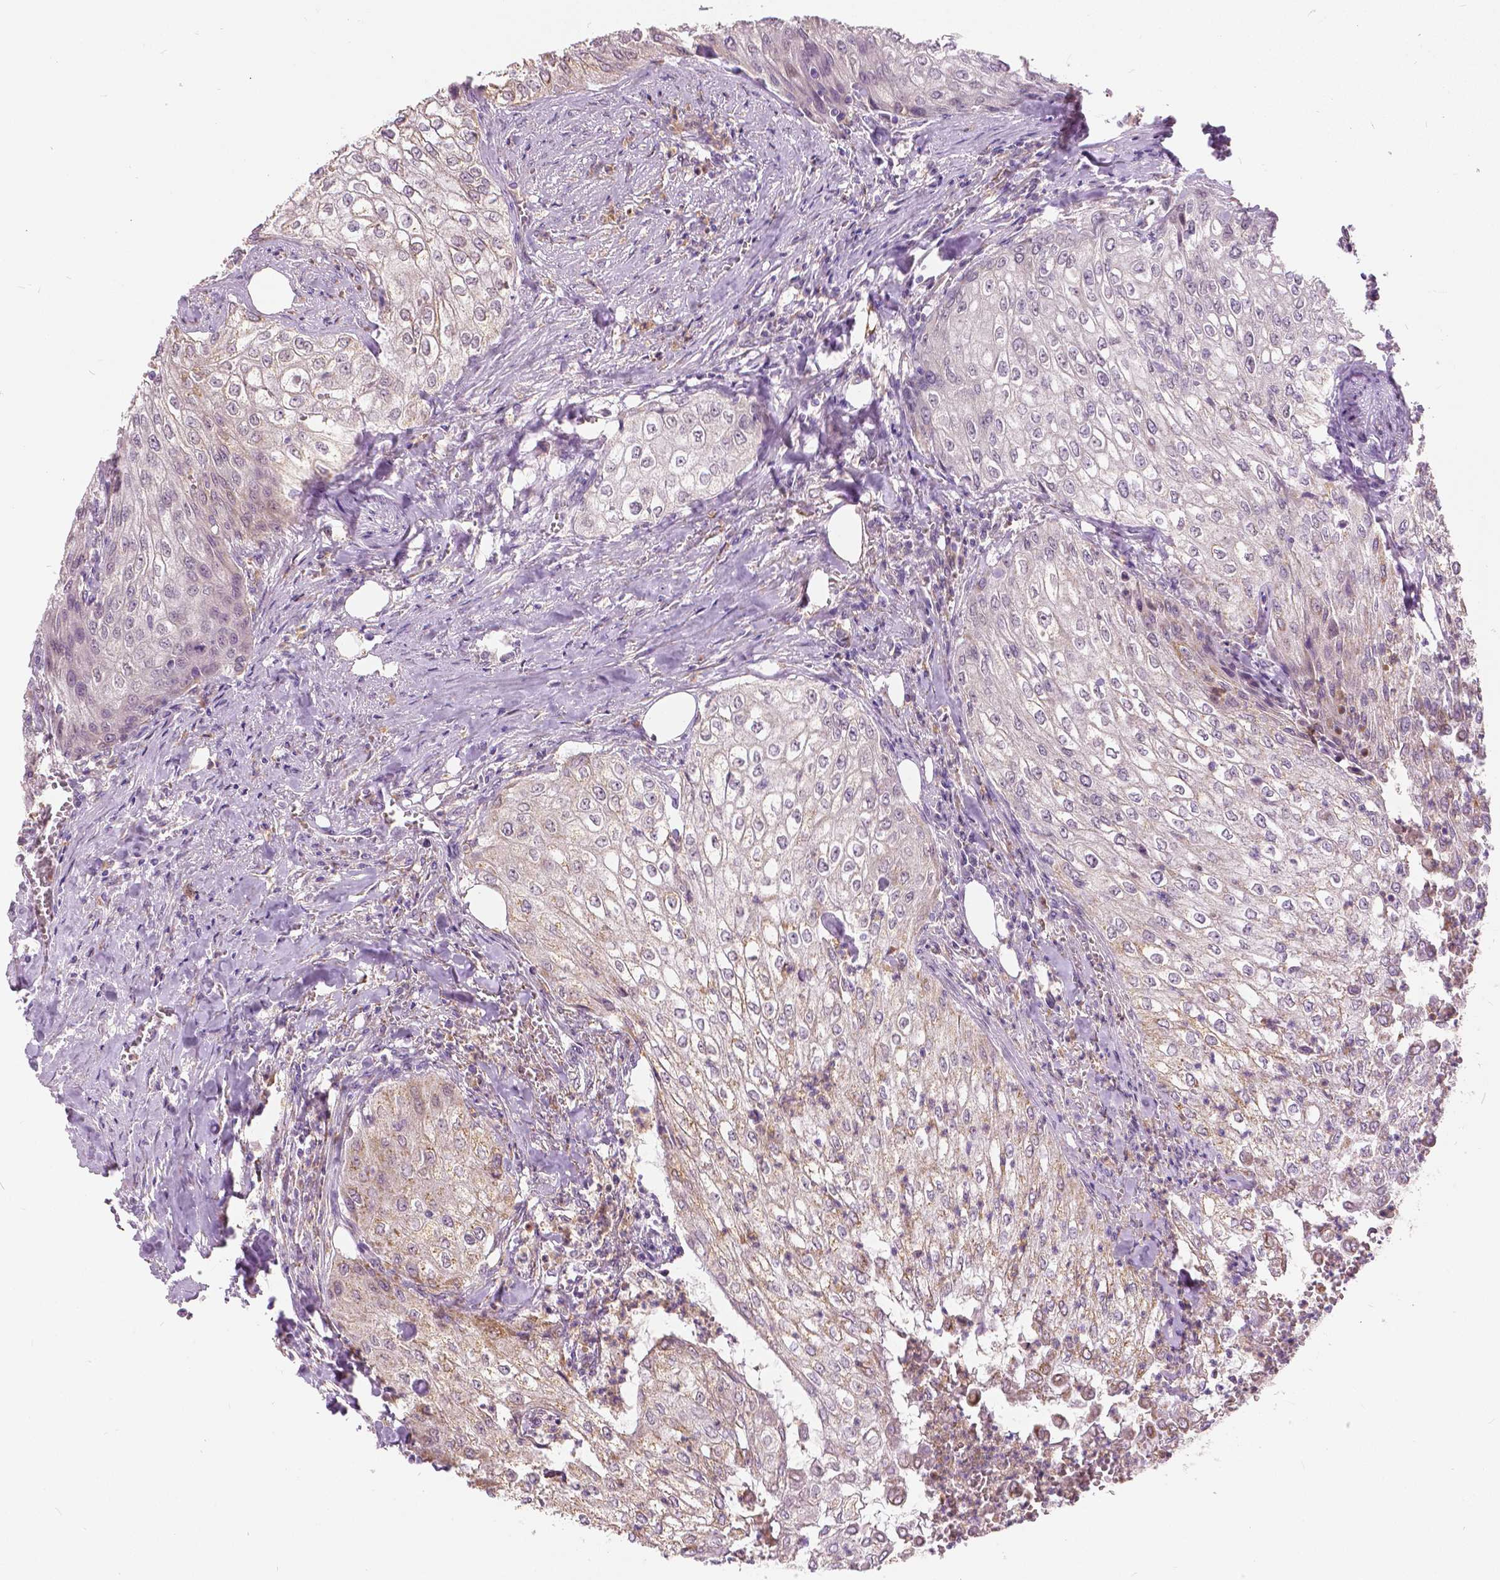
{"staining": {"intensity": "weak", "quantity": "<25%", "location": "cytoplasmic/membranous"}, "tissue": "urothelial cancer", "cell_type": "Tumor cells", "image_type": "cancer", "snomed": [{"axis": "morphology", "description": "Urothelial carcinoma, High grade"}, {"axis": "topography", "description": "Urinary bladder"}], "caption": "Tumor cells are negative for protein expression in human urothelial carcinoma (high-grade). (Brightfield microscopy of DAB (3,3'-diaminobenzidine) IHC at high magnification).", "gene": "DLX6", "patient": {"sex": "male", "age": 62}}